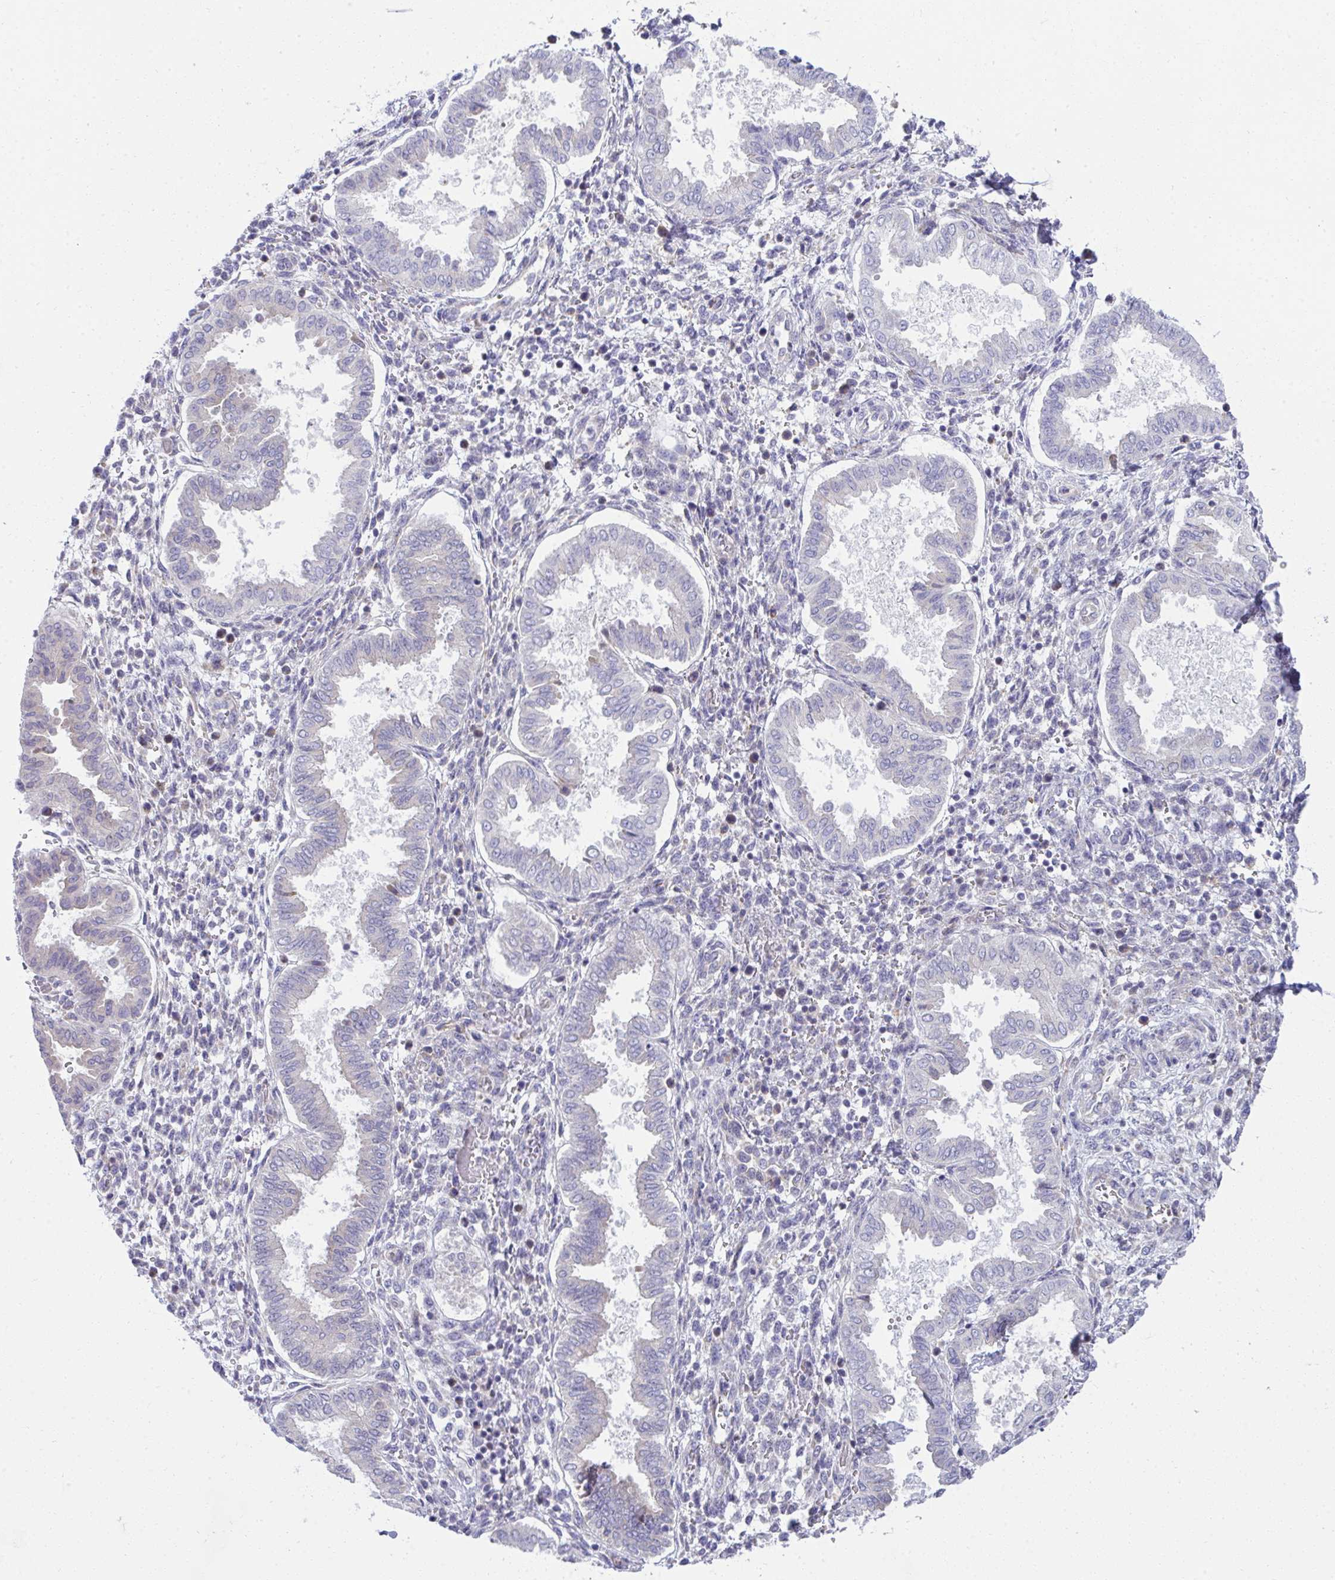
{"staining": {"intensity": "negative", "quantity": "none", "location": "none"}, "tissue": "endometrium", "cell_type": "Cells in endometrial stroma", "image_type": "normal", "snomed": [{"axis": "morphology", "description": "Normal tissue, NOS"}, {"axis": "topography", "description": "Endometrium"}], "caption": "Cells in endometrial stroma show no significant protein expression in benign endometrium.", "gene": "FASLG", "patient": {"sex": "female", "age": 24}}